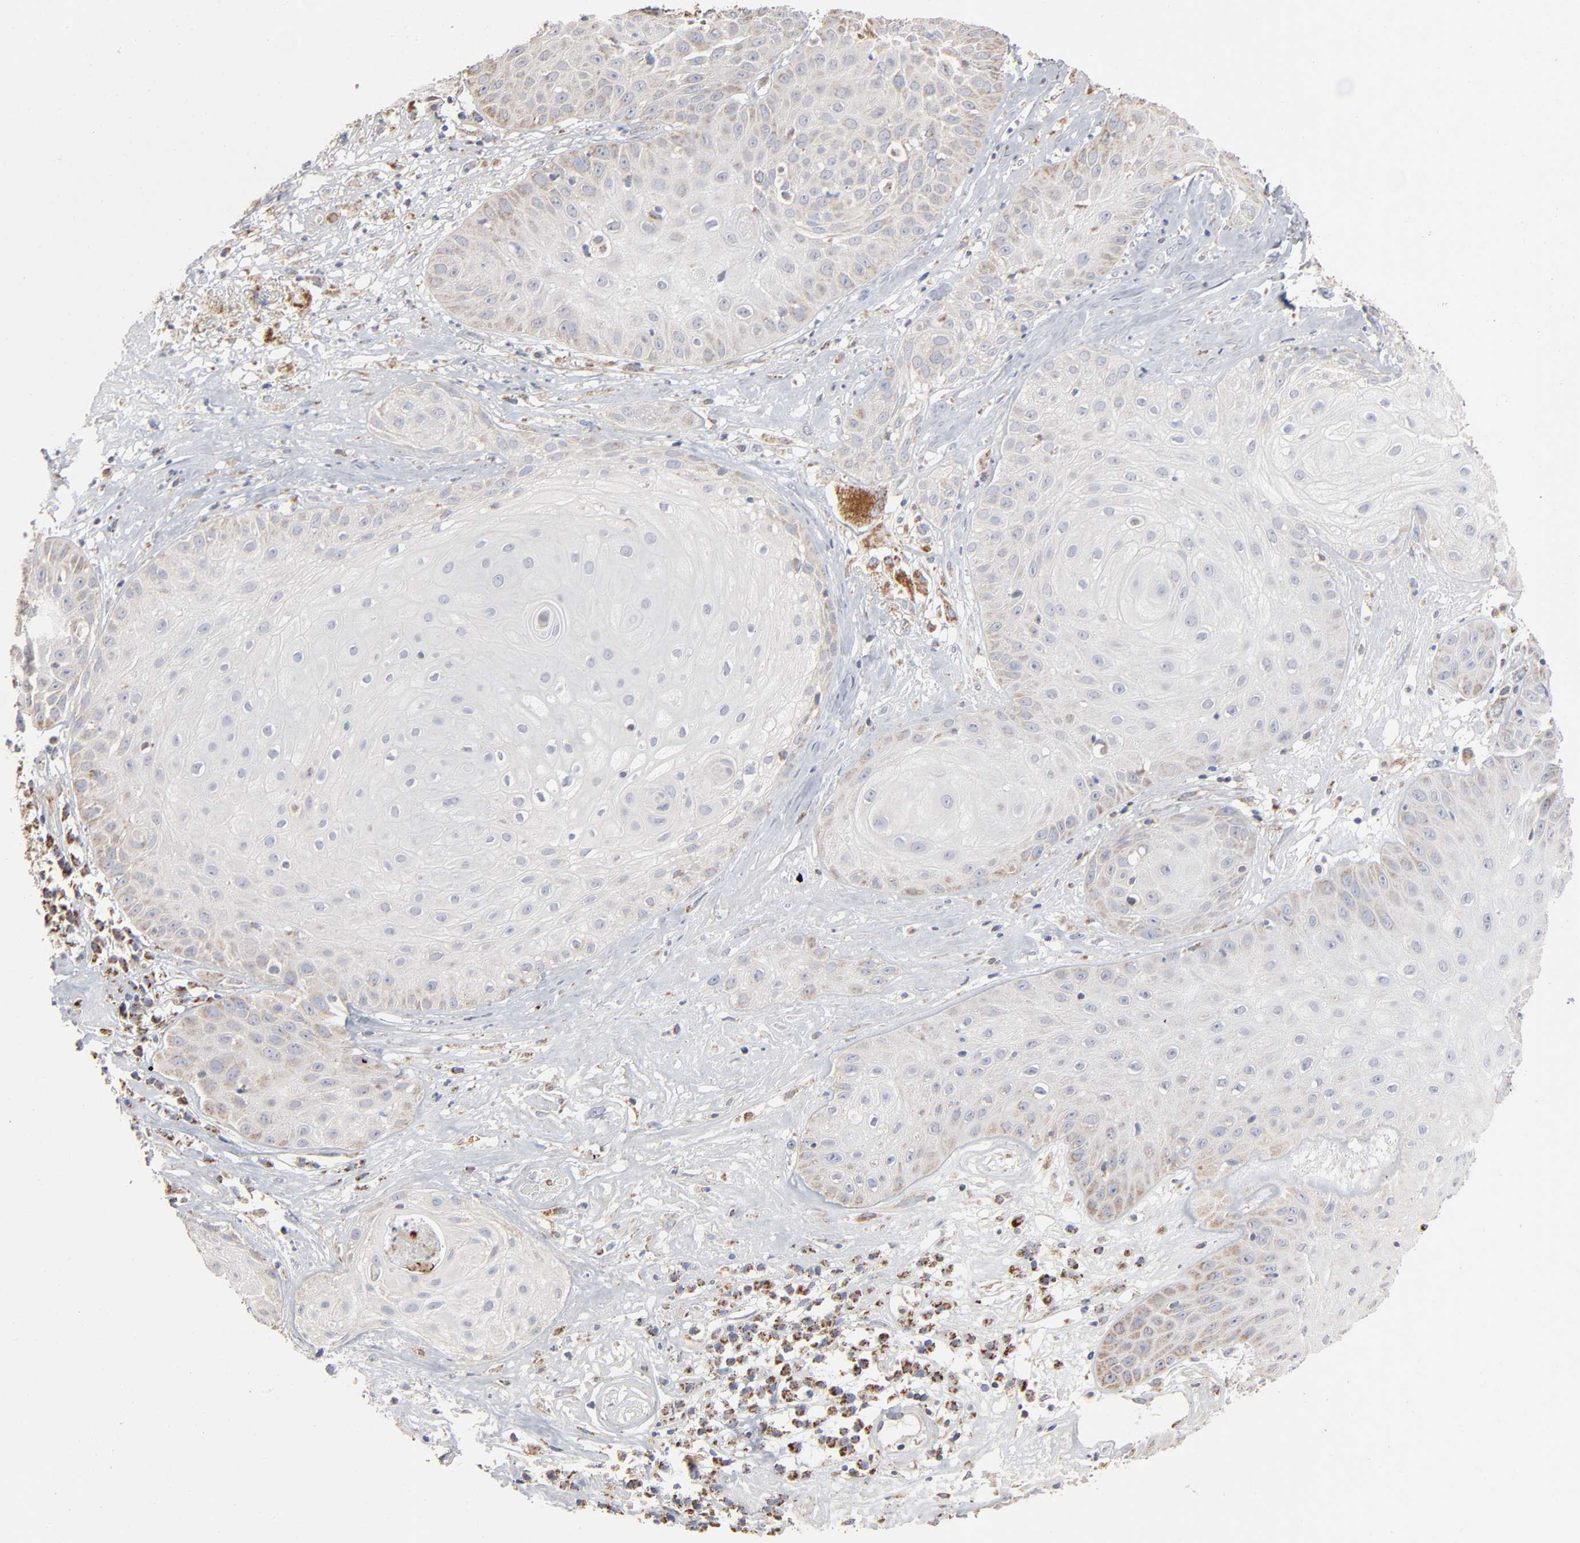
{"staining": {"intensity": "weak", "quantity": "<25%", "location": "cytoplasmic/membranous"}, "tissue": "skin cancer", "cell_type": "Tumor cells", "image_type": "cancer", "snomed": [{"axis": "morphology", "description": "Squamous cell carcinoma, NOS"}, {"axis": "topography", "description": "Skin"}], "caption": "The image shows no staining of tumor cells in squamous cell carcinoma (skin).", "gene": "UQCRC1", "patient": {"sex": "male", "age": 65}}